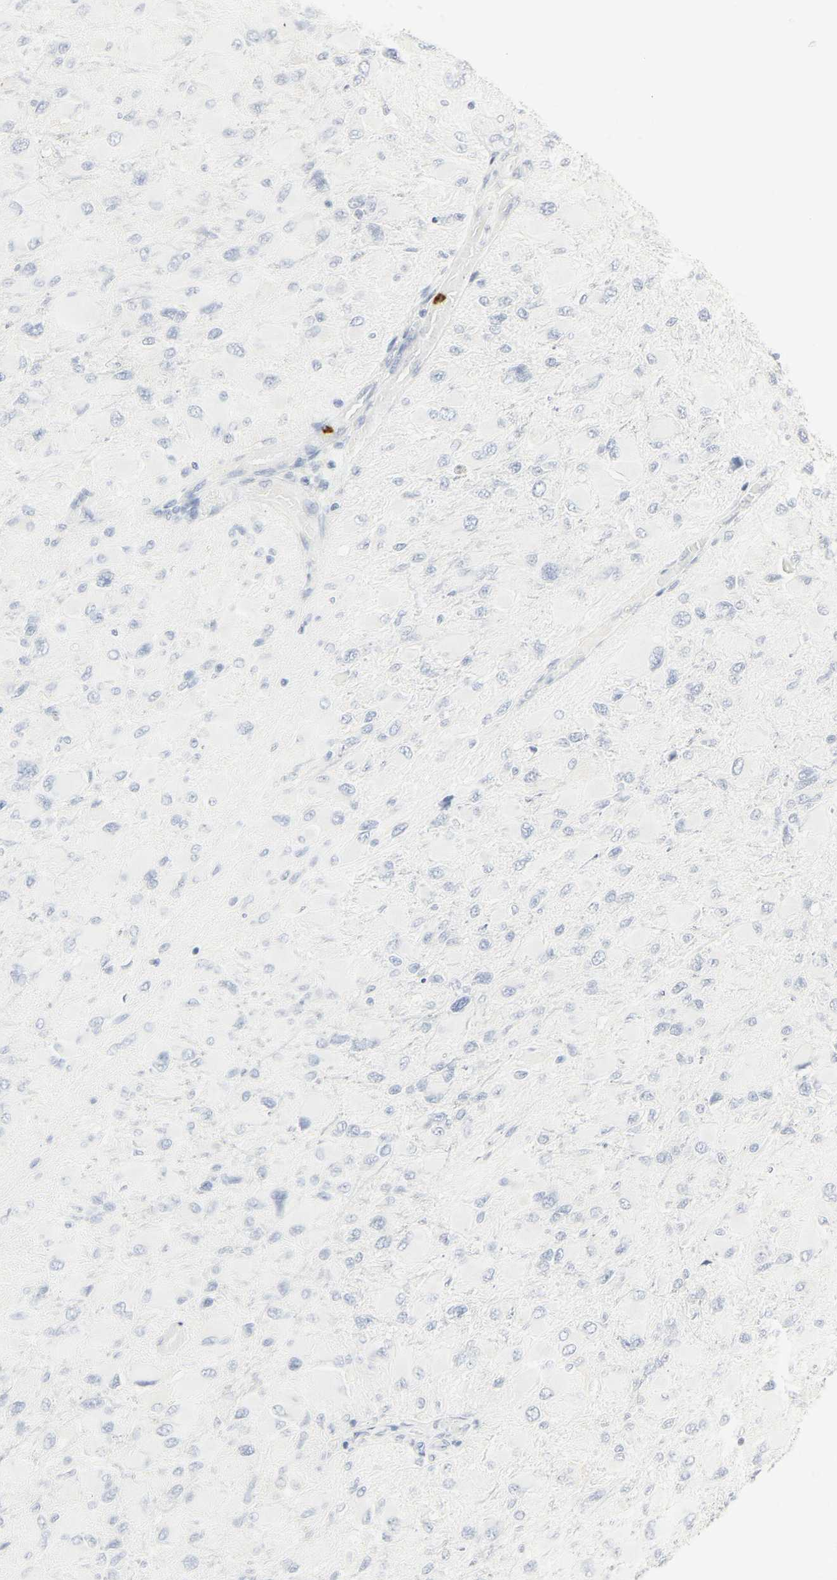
{"staining": {"intensity": "negative", "quantity": "none", "location": "none"}, "tissue": "glioma", "cell_type": "Tumor cells", "image_type": "cancer", "snomed": [{"axis": "morphology", "description": "Glioma, malignant, High grade"}, {"axis": "topography", "description": "Cerebral cortex"}], "caption": "Immunohistochemical staining of glioma displays no significant expression in tumor cells. (Immunohistochemistry (ihc), brightfield microscopy, high magnification).", "gene": "CEACAM5", "patient": {"sex": "female", "age": 36}}